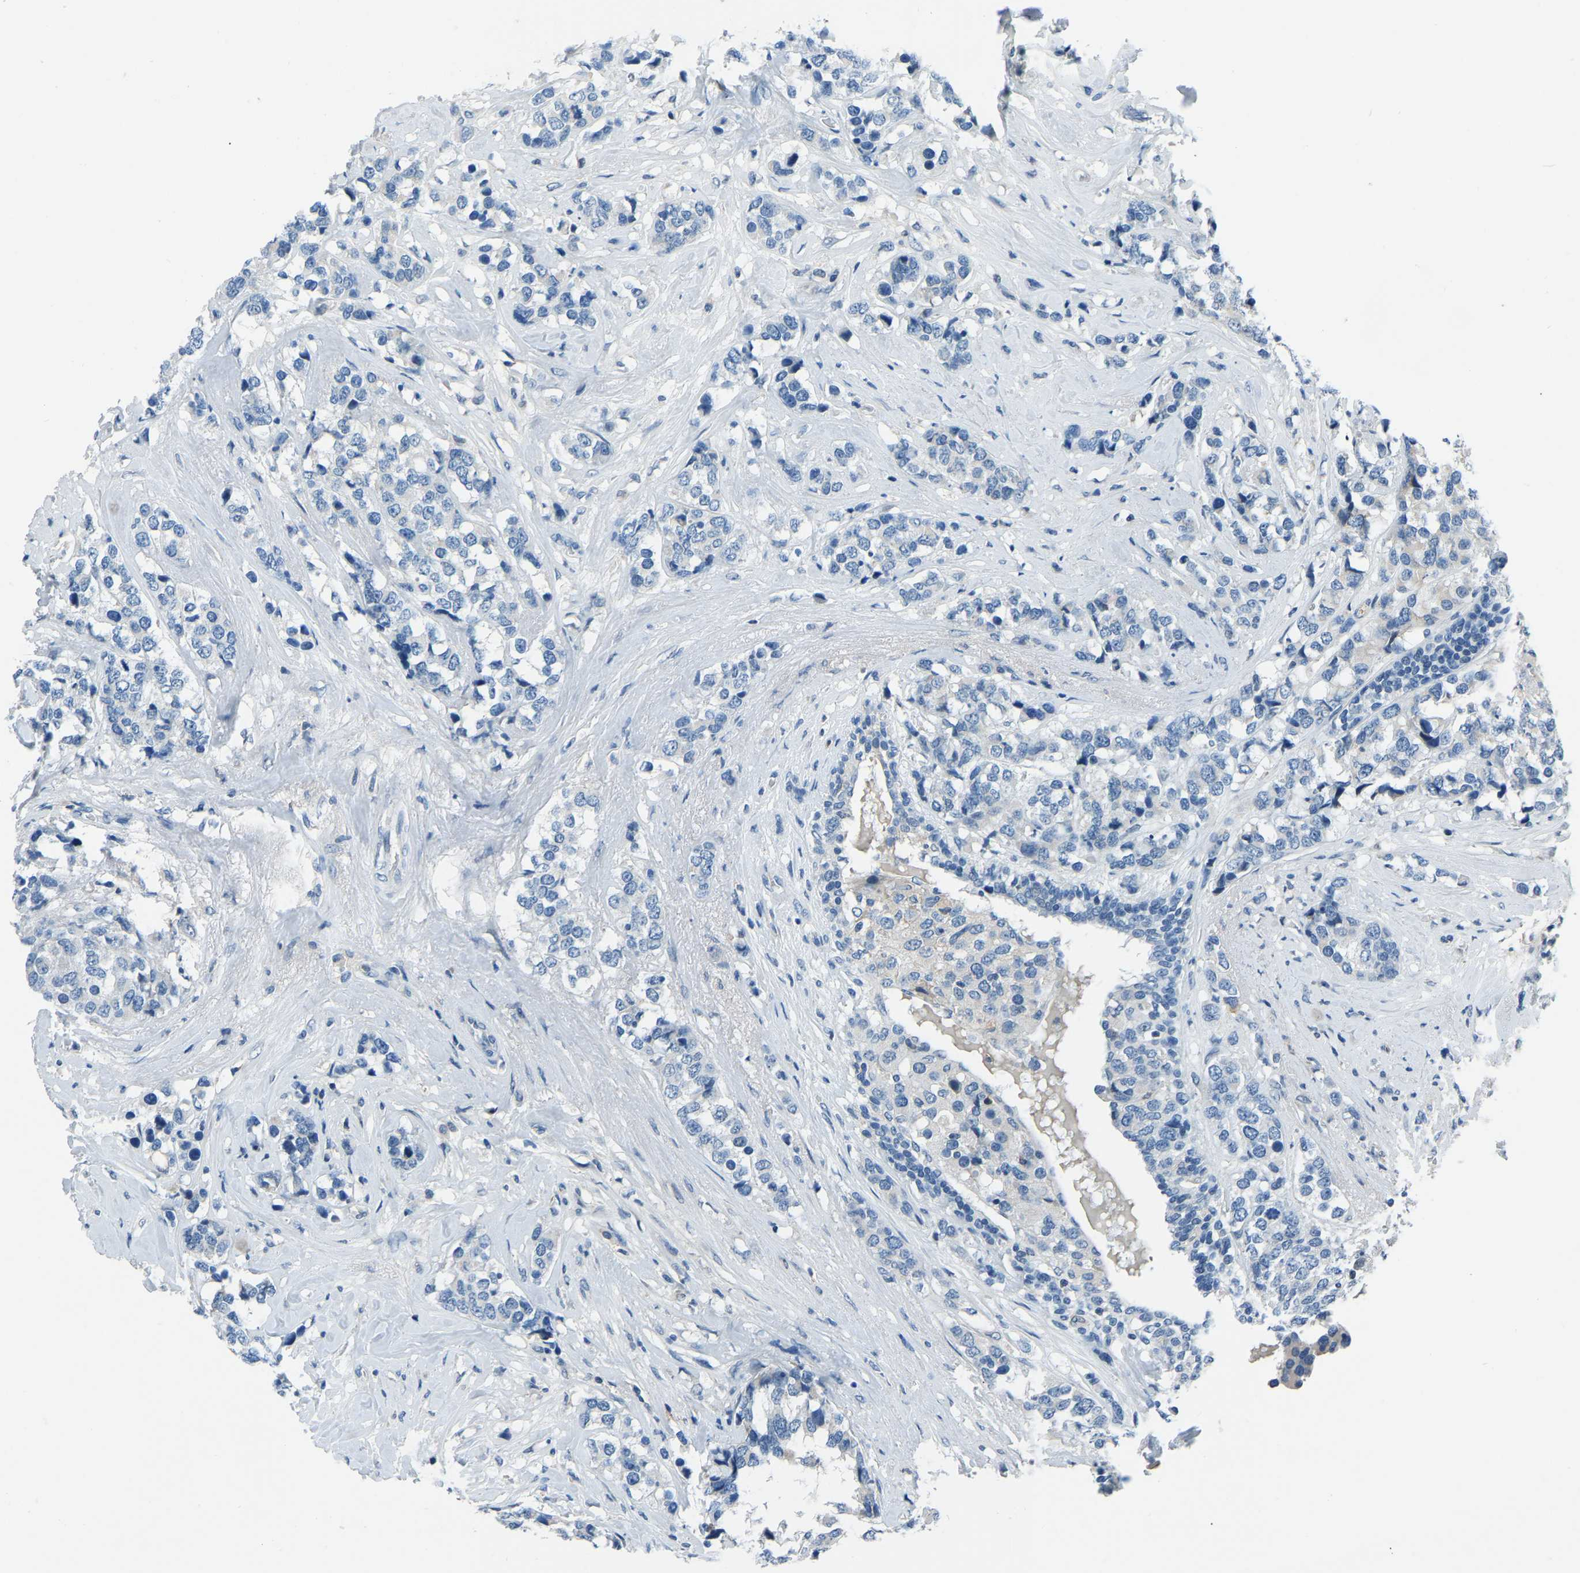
{"staining": {"intensity": "negative", "quantity": "none", "location": "none"}, "tissue": "breast cancer", "cell_type": "Tumor cells", "image_type": "cancer", "snomed": [{"axis": "morphology", "description": "Lobular carcinoma"}, {"axis": "topography", "description": "Breast"}], "caption": "There is no significant expression in tumor cells of breast cancer. (DAB (3,3'-diaminobenzidine) immunohistochemistry with hematoxylin counter stain).", "gene": "XIRP1", "patient": {"sex": "female", "age": 59}}